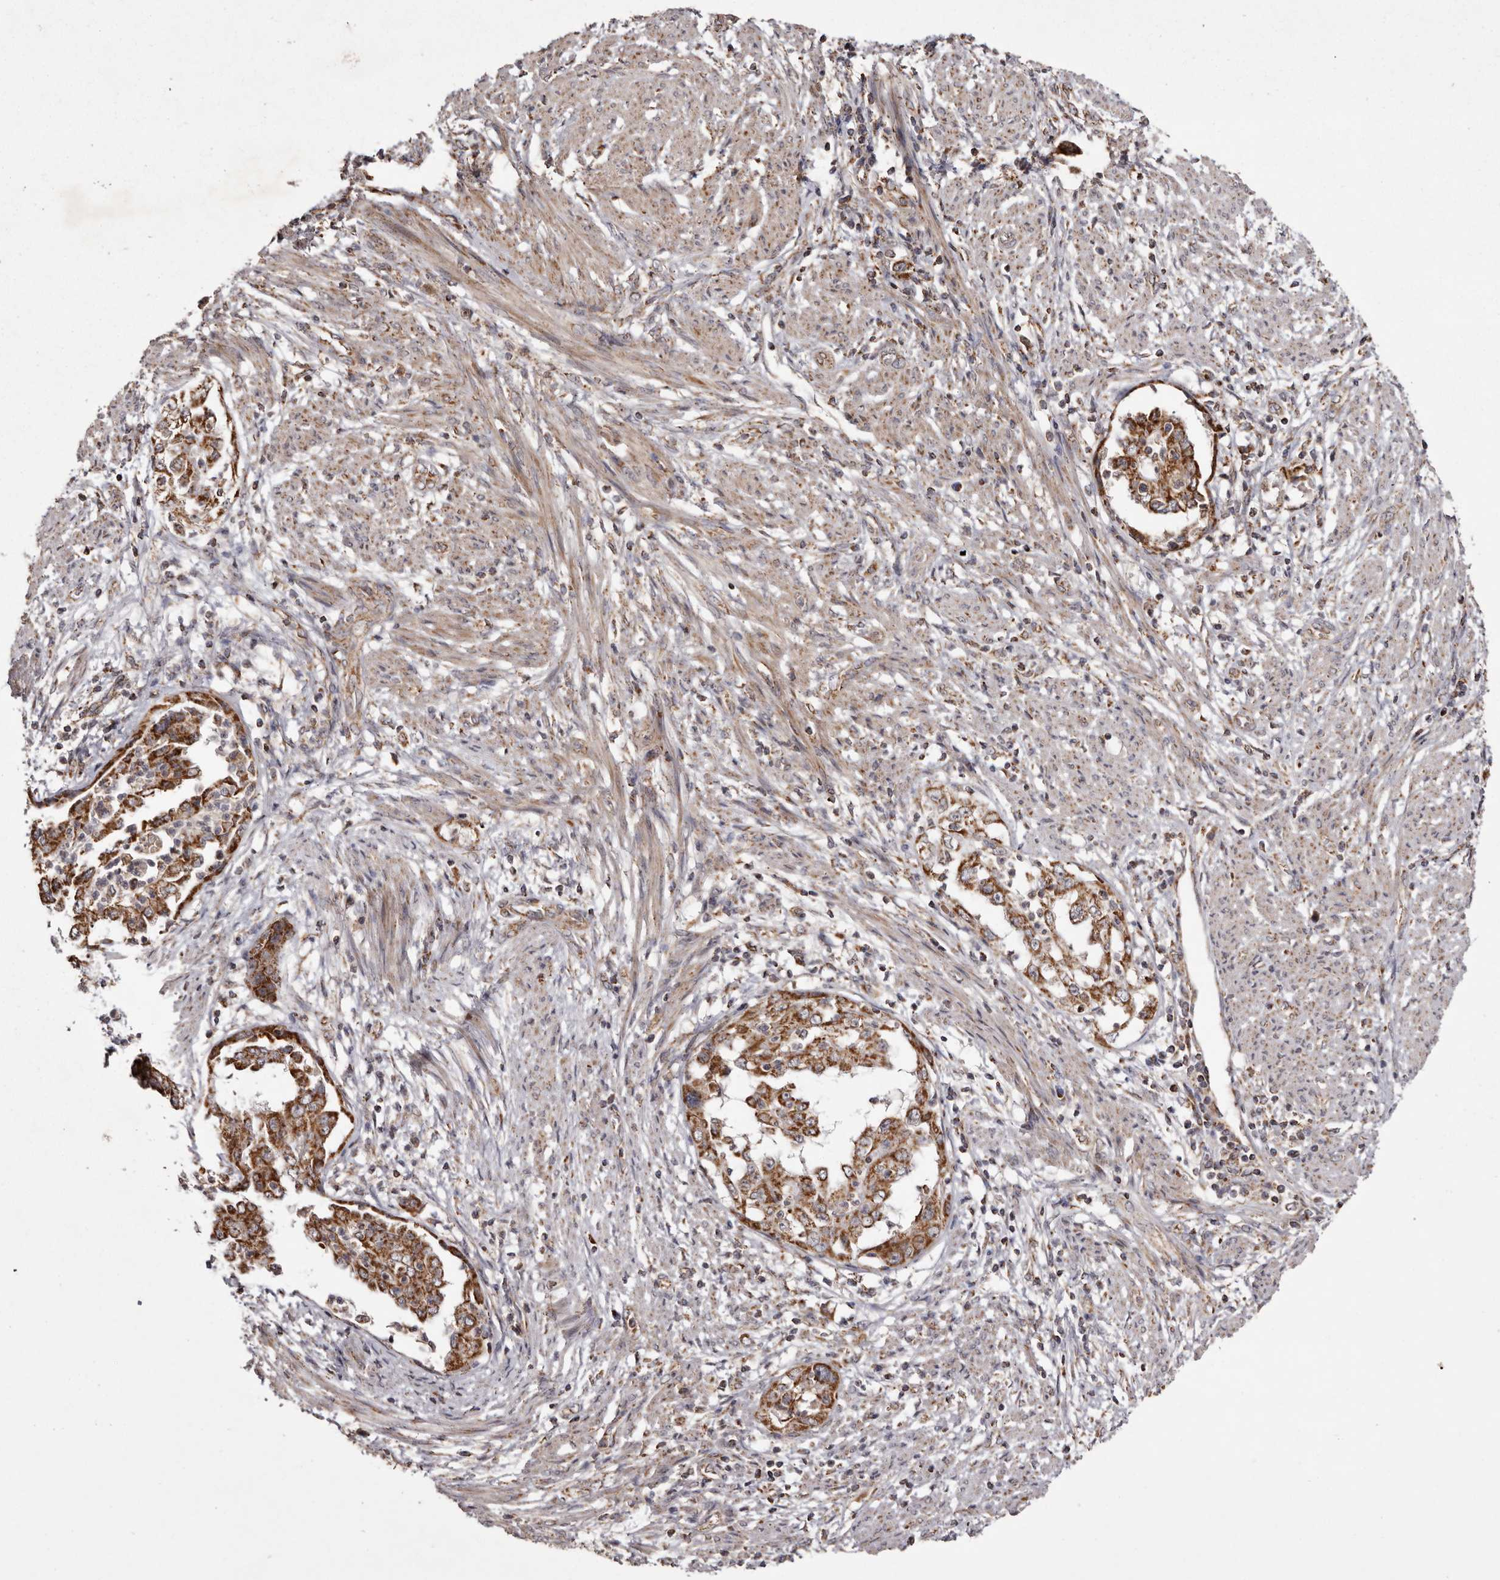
{"staining": {"intensity": "strong", "quantity": ">75%", "location": "cytoplasmic/membranous"}, "tissue": "endometrial cancer", "cell_type": "Tumor cells", "image_type": "cancer", "snomed": [{"axis": "morphology", "description": "Adenocarcinoma, NOS"}, {"axis": "topography", "description": "Endometrium"}], "caption": "Immunohistochemistry (IHC) photomicrograph of neoplastic tissue: human endometrial adenocarcinoma stained using immunohistochemistry demonstrates high levels of strong protein expression localized specifically in the cytoplasmic/membranous of tumor cells, appearing as a cytoplasmic/membranous brown color.", "gene": "CPLANE2", "patient": {"sex": "female", "age": 85}}